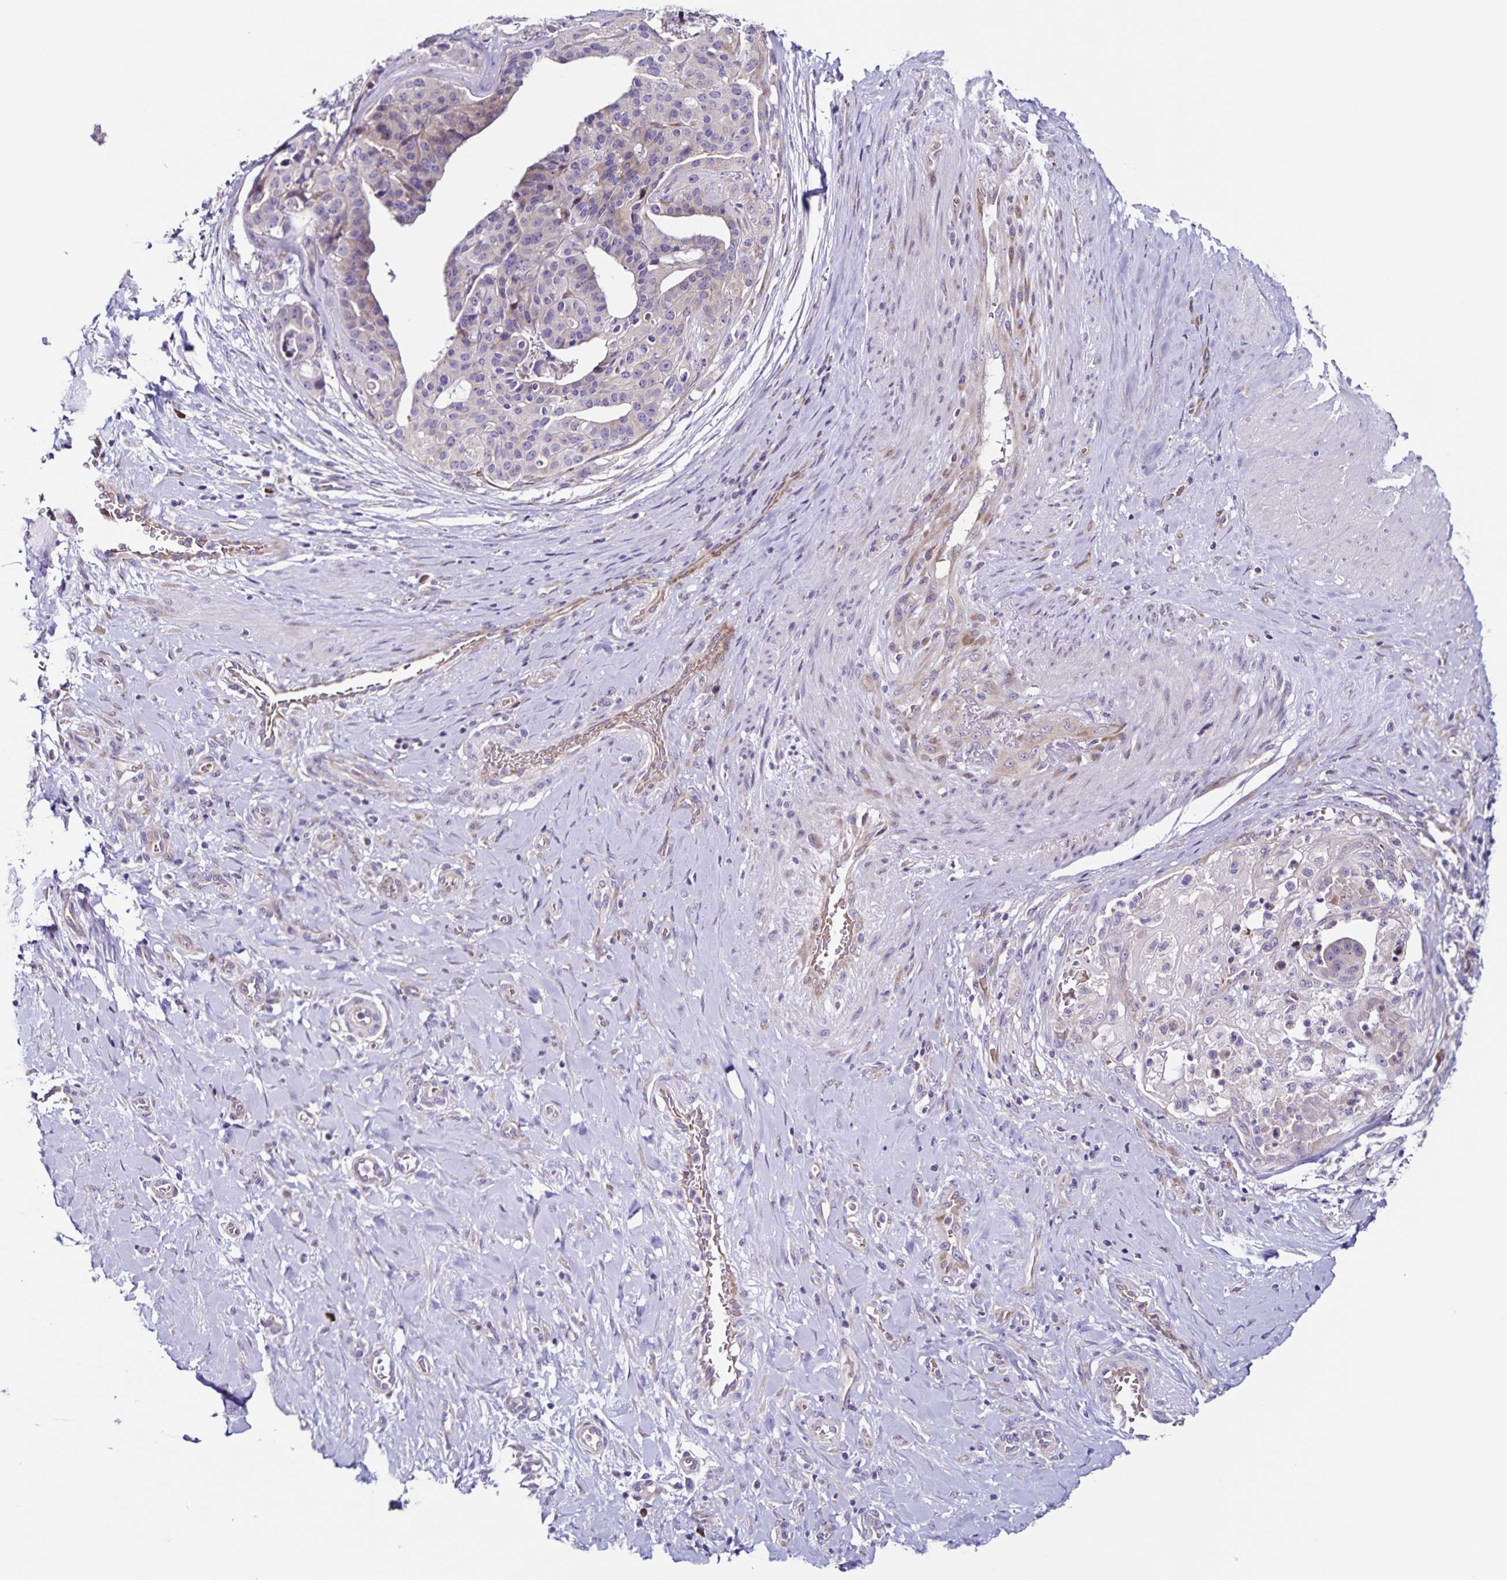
{"staining": {"intensity": "negative", "quantity": "none", "location": "none"}, "tissue": "stomach cancer", "cell_type": "Tumor cells", "image_type": "cancer", "snomed": [{"axis": "morphology", "description": "Adenocarcinoma, NOS"}, {"axis": "topography", "description": "Stomach"}], "caption": "The immunohistochemistry image has no significant staining in tumor cells of stomach adenocarcinoma tissue.", "gene": "RNFT2", "patient": {"sex": "male", "age": 48}}